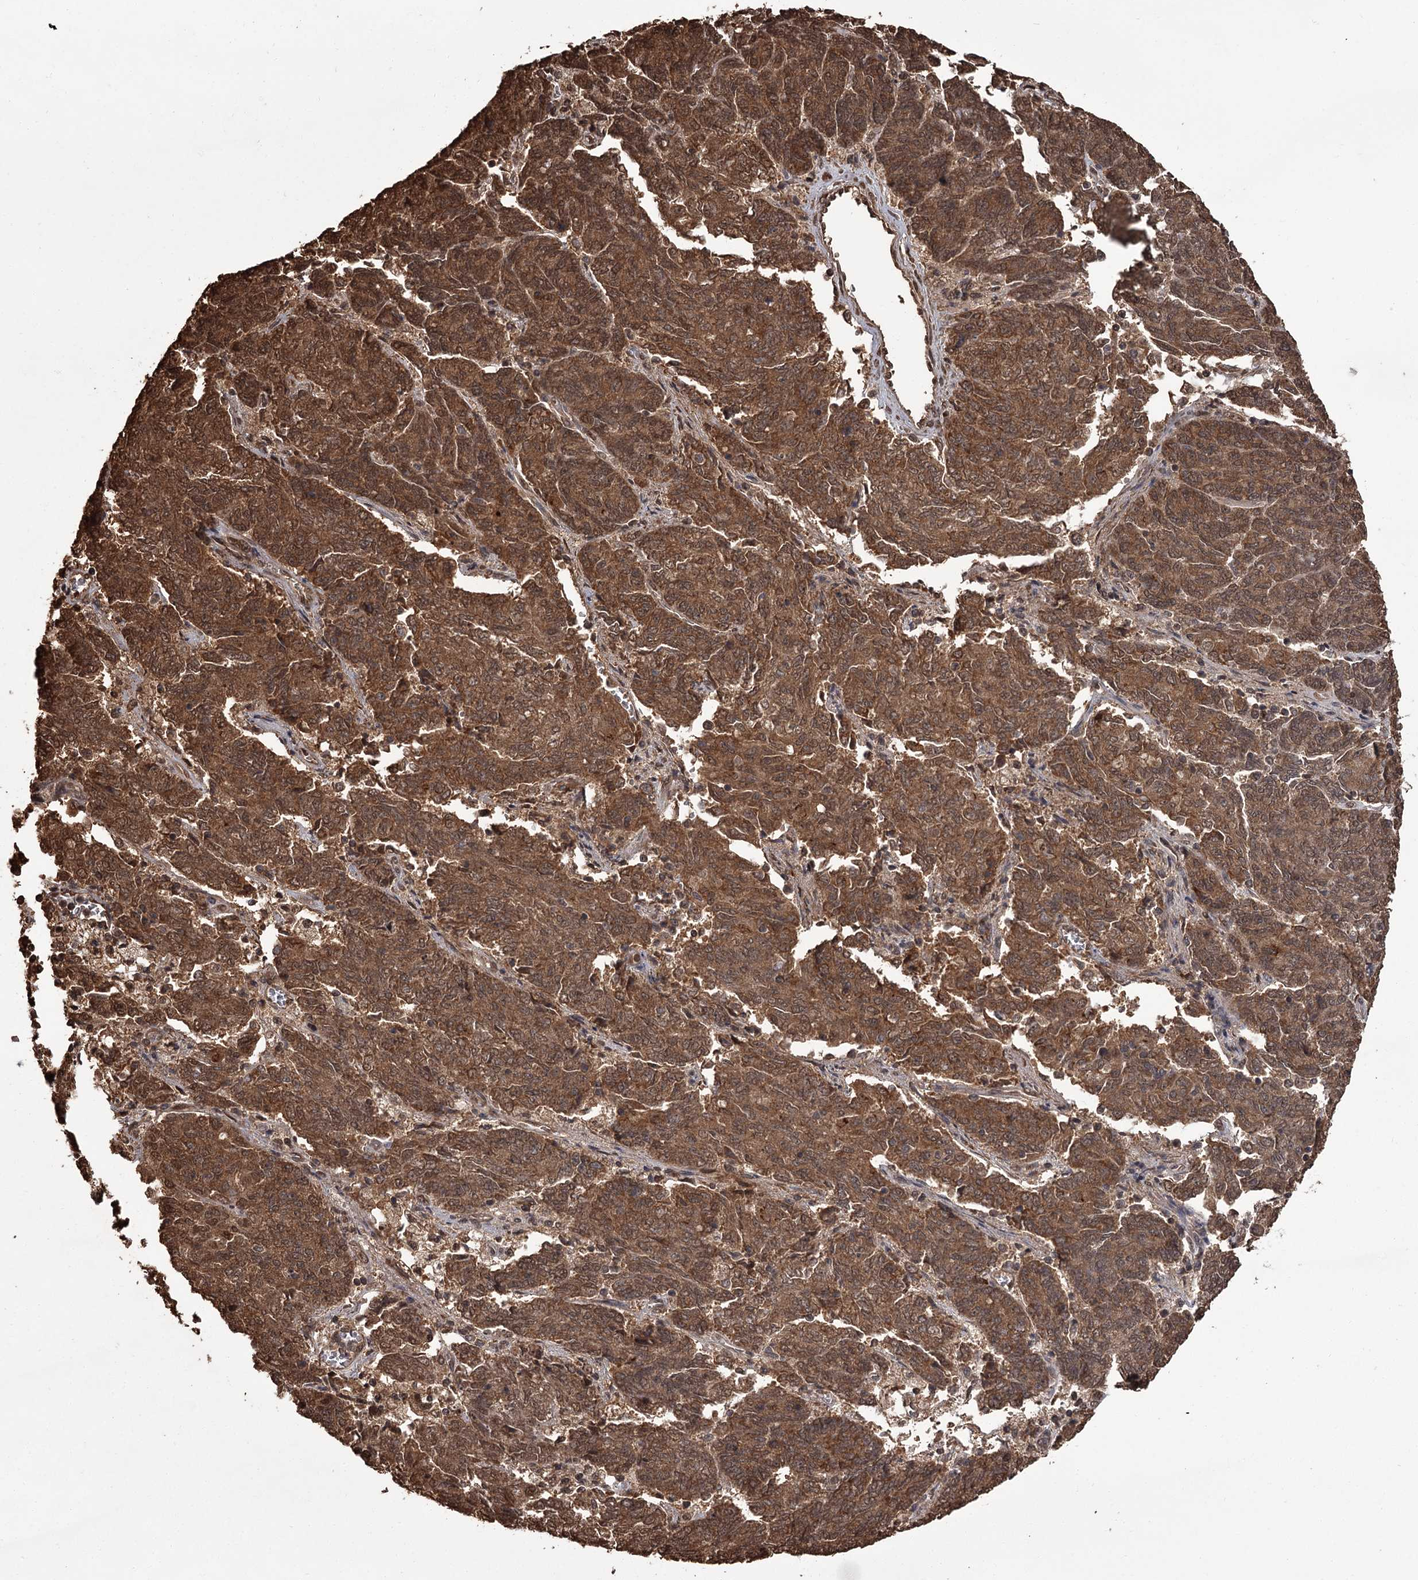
{"staining": {"intensity": "strong", "quantity": ">75%", "location": "cytoplasmic/membranous,nuclear"}, "tissue": "endometrial cancer", "cell_type": "Tumor cells", "image_type": "cancer", "snomed": [{"axis": "morphology", "description": "Adenocarcinoma, NOS"}, {"axis": "topography", "description": "Endometrium"}], "caption": "Protein analysis of endometrial cancer (adenocarcinoma) tissue exhibits strong cytoplasmic/membranous and nuclear positivity in about >75% of tumor cells. Nuclei are stained in blue.", "gene": "NPRL2", "patient": {"sex": "female", "age": 80}}